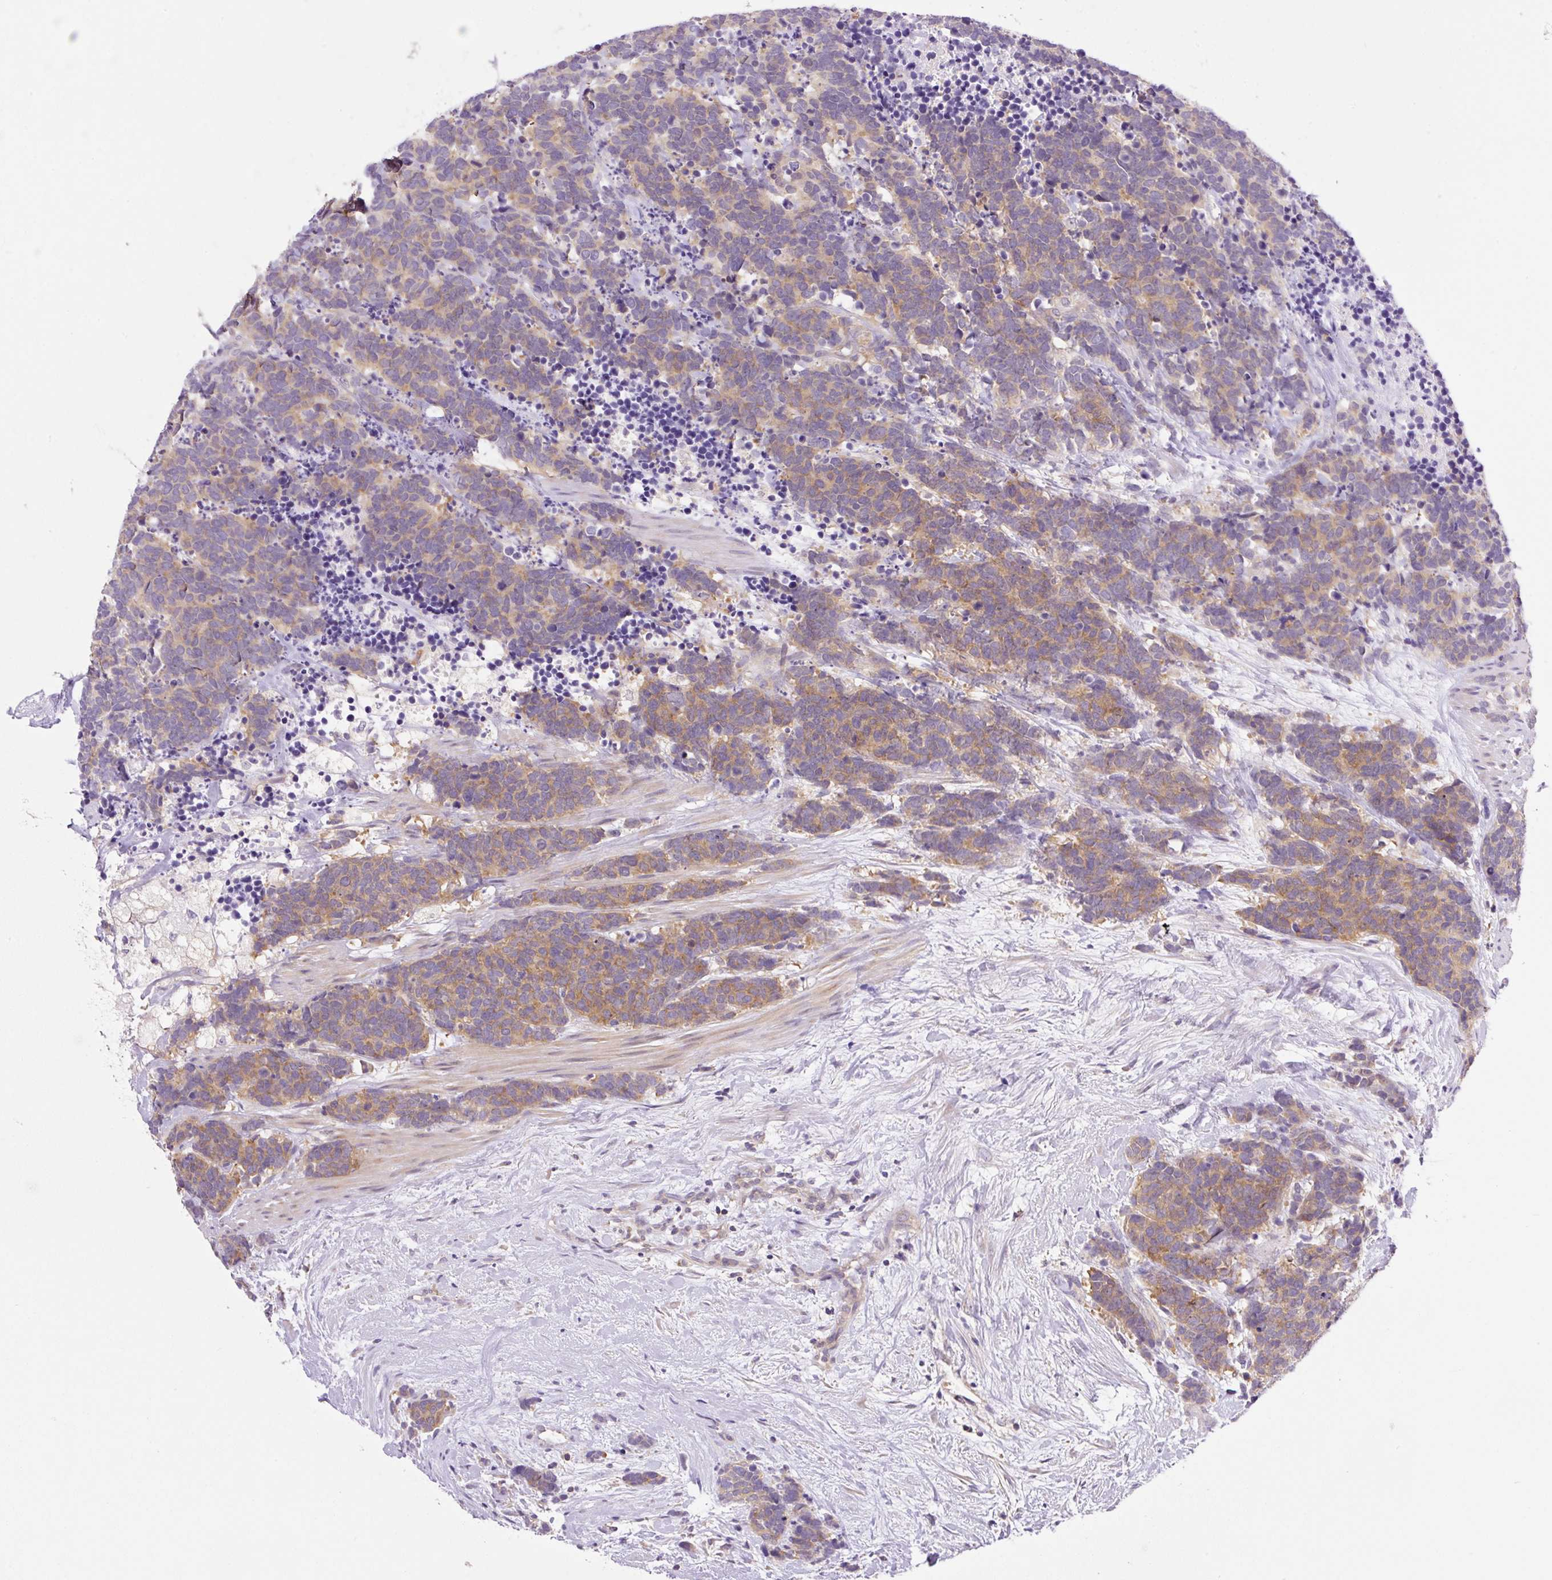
{"staining": {"intensity": "moderate", "quantity": ">75%", "location": "cytoplasmic/membranous"}, "tissue": "carcinoid", "cell_type": "Tumor cells", "image_type": "cancer", "snomed": [{"axis": "morphology", "description": "Carcinoma, NOS"}, {"axis": "morphology", "description": "Carcinoid, malignant, NOS"}, {"axis": "topography", "description": "Prostate"}], "caption": "Protein expression analysis of carcinoid shows moderate cytoplasmic/membranous staining in approximately >75% of tumor cells. The protein of interest is shown in brown color, while the nuclei are stained blue.", "gene": "CAMK2B", "patient": {"sex": "male", "age": 57}}